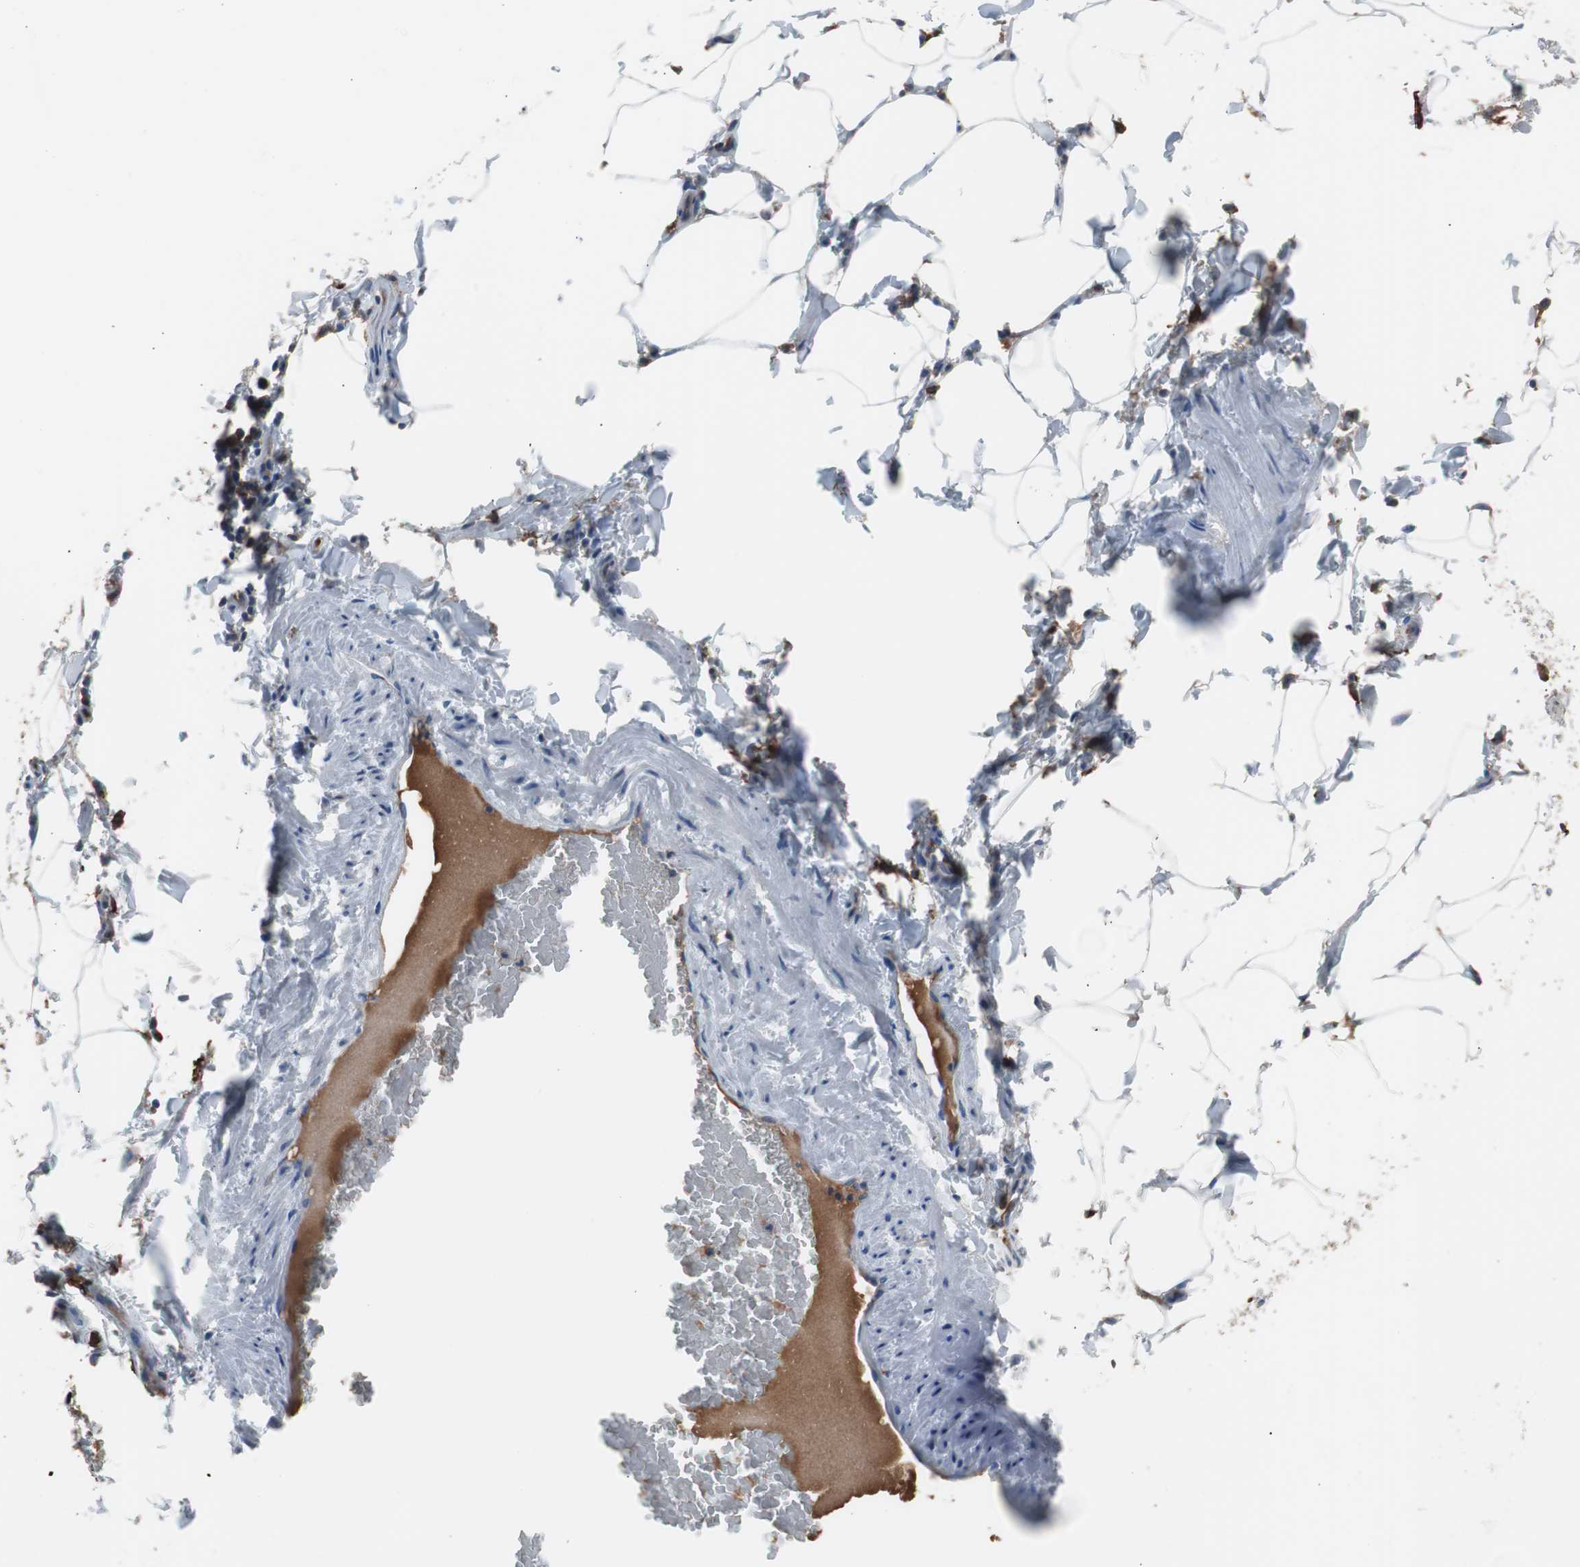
{"staining": {"intensity": "negative", "quantity": "none", "location": "none"}, "tissue": "adipose tissue", "cell_type": "Adipocytes", "image_type": "normal", "snomed": [{"axis": "morphology", "description": "Normal tissue, NOS"}, {"axis": "topography", "description": "Vascular tissue"}], "caption": "Unremarkable adipose tissue was stained to show a protein in brown. There is no significant expression in adipocytes.", "gene": "FCGR2B", "patient": {"sex": "male", "age": 41}}